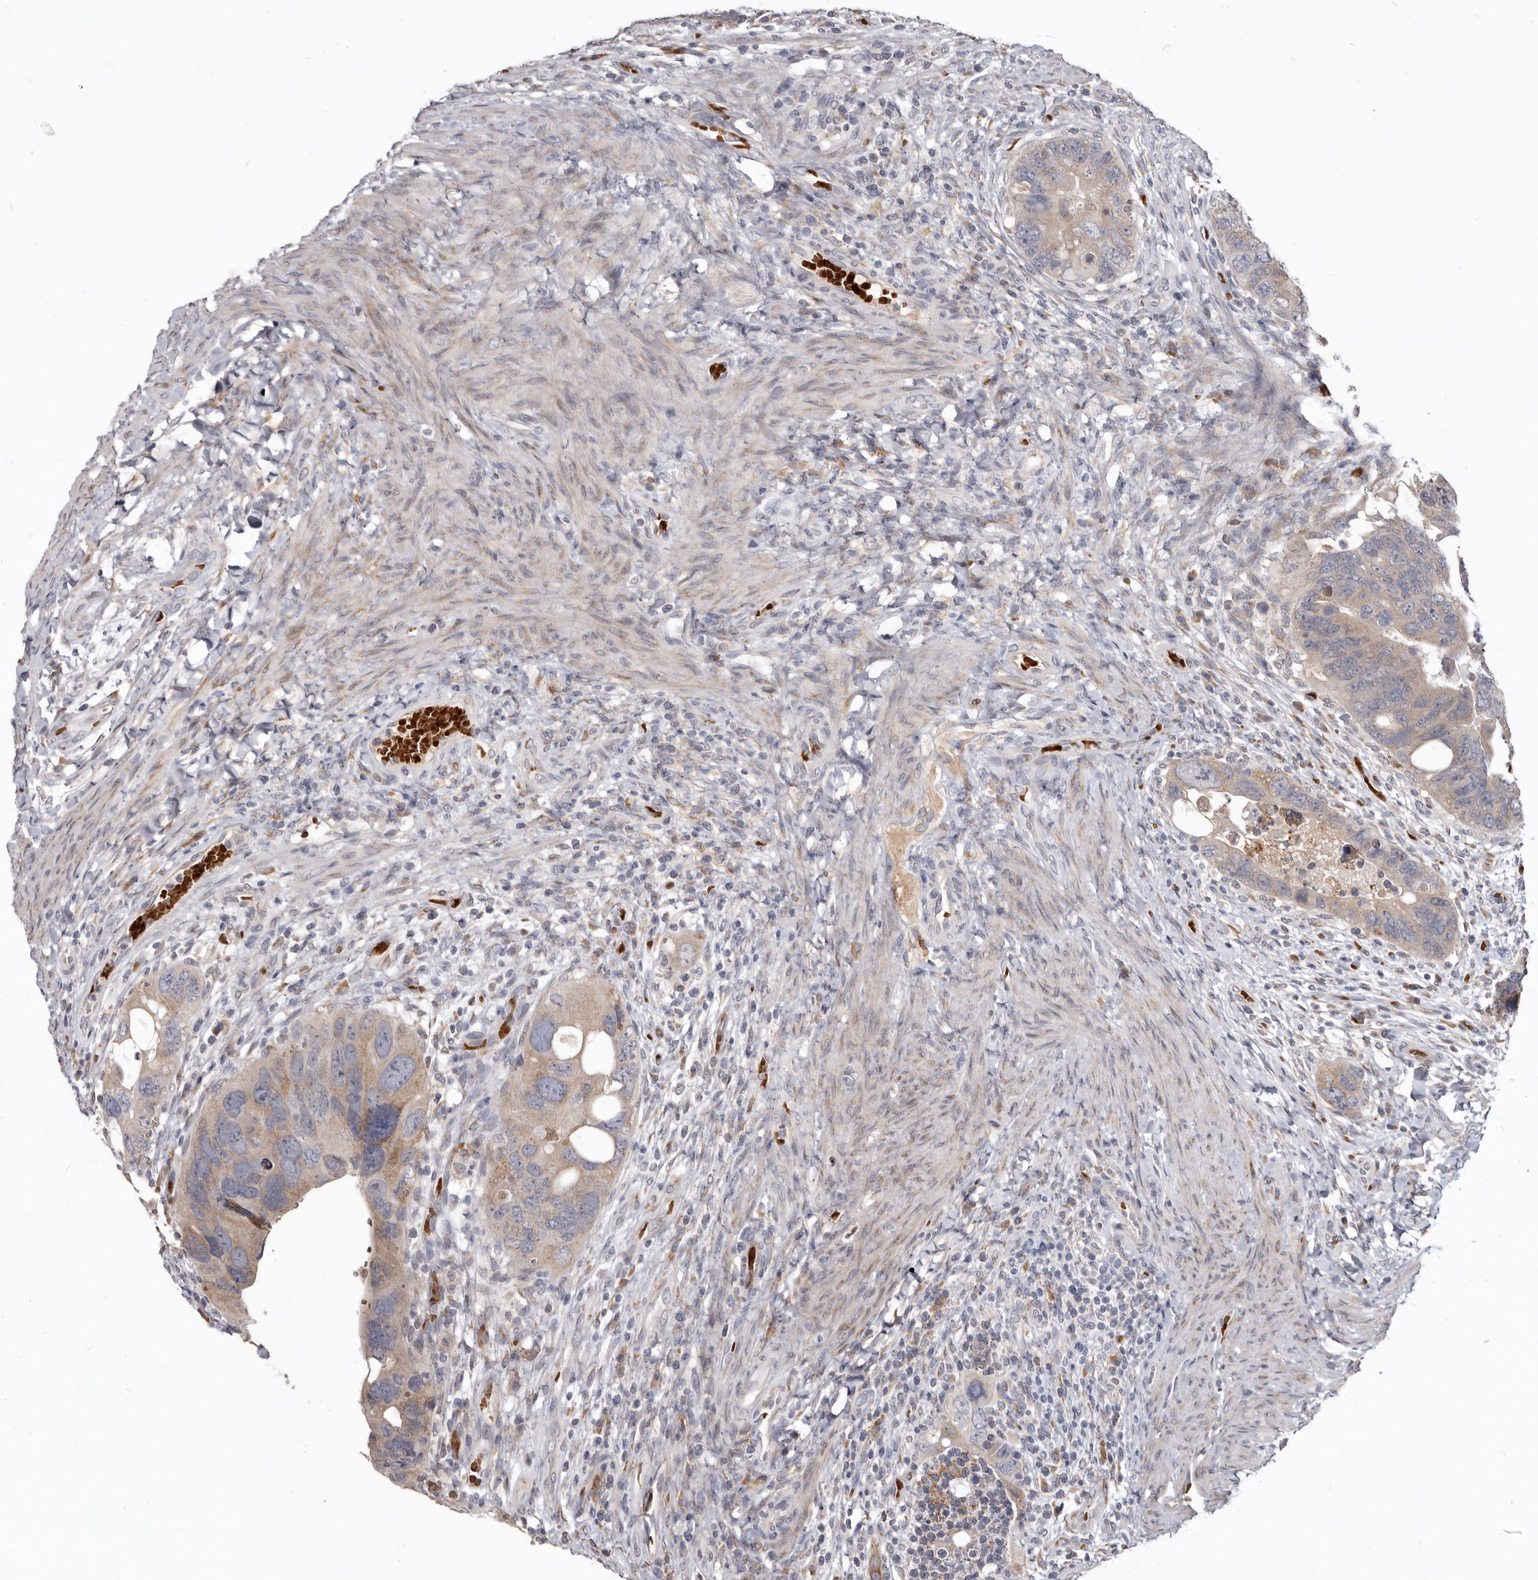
{"staining": {"intensity": "weak", "quantity": ">75%", "location": "cytoplasmic/membranous"}, "tissue": "colorectal cancer", "cell_type": "Tumor cells", "image_type": "cancer", "snomed": [{"axis": "morphology", "description": "Adenocarcinoma, NOS"}, {"axis": "topography", "description": "Rectum"}], "caption": "Tumor cells exhibit low levels of weak cytoplasmic/membranous staining in approximately >75% of cells in human colorectal cancer.", "gene": "NENF", "patient": {"sex": "male", "age": 59}}